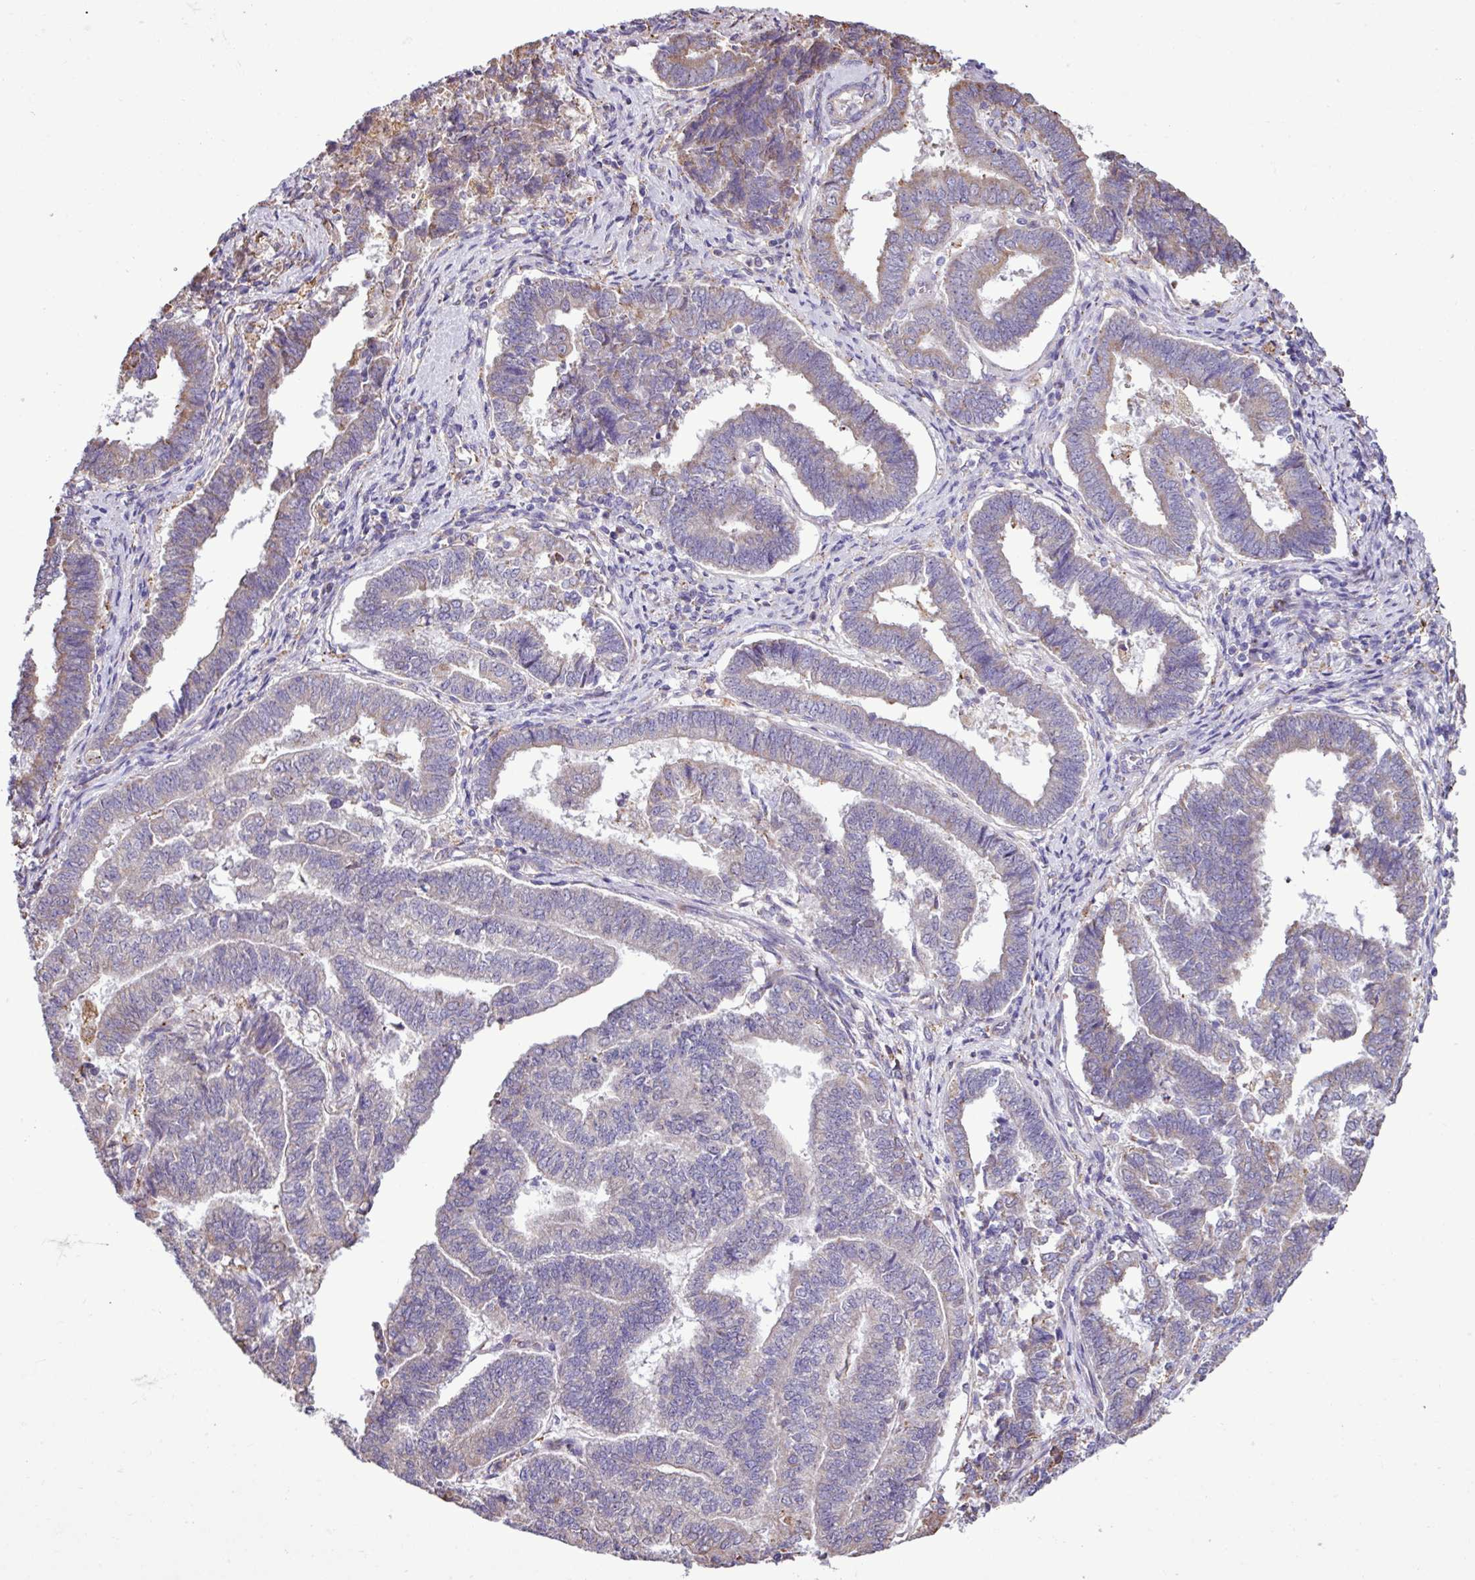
{"staining": {"intensity": "weak", "quantity": "25%-75%", "location": "cytoplasmic/membranous"}, "tissue": "endometrial cancer", "cell_type": "Tumor cells", "image_type": "cancer", "snomed": [{"axis": "morphology", "description": "Adenocarcinoma, NOS"}, {"axis": "topography", "description": "Endometrium"}], "caption": "A micrograph showing weak cytoplasmic/membranous expression in about 25%-75% of tumor cells in endometrial cancer, as visualized by brown immunohistochemical staining.", "gene": "ZSCAN5A", "patient": {"sex": "female", "age": 72}}